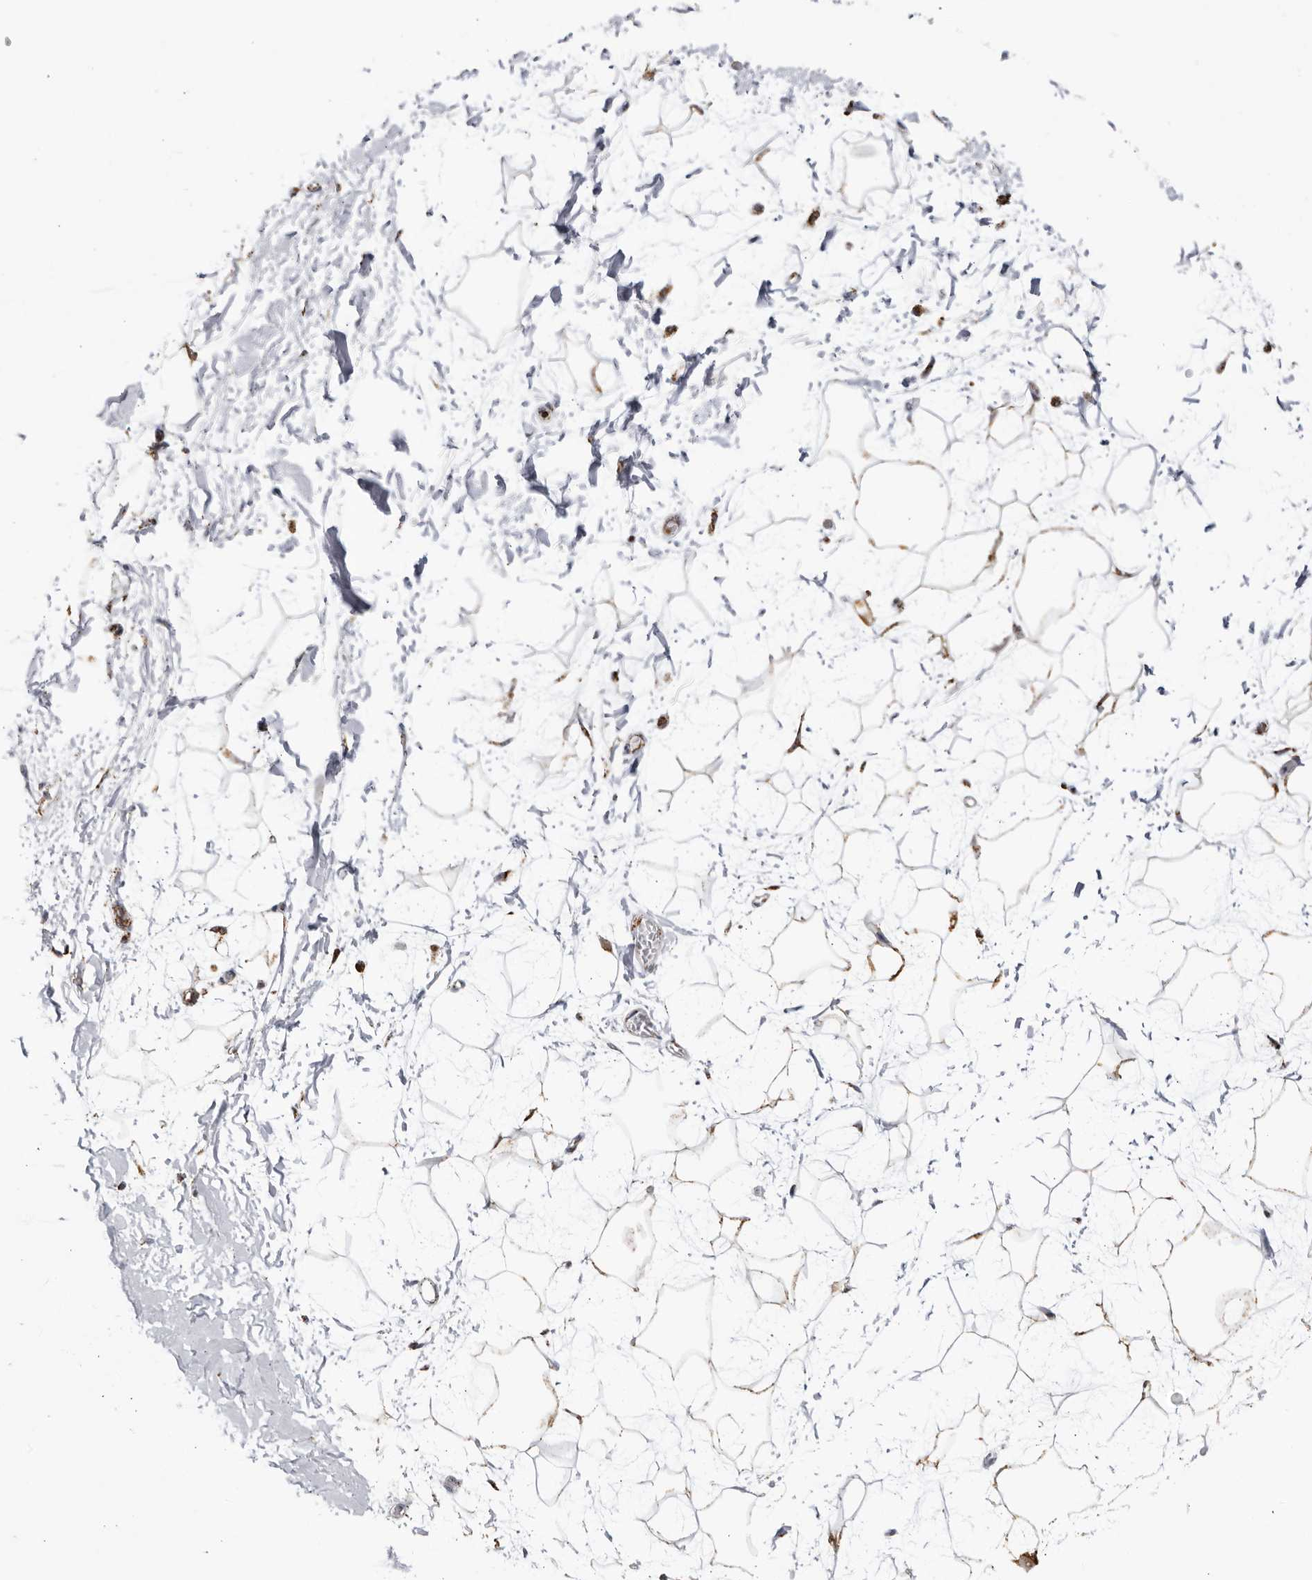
{"staining": {"intensity": "moderate", "quantity": "25%-75%", "location": "cytoplasmic/membranous"}, "tissue": "adipose tissue", "cell_type": "Adipocytes", "image_type": "normal", "snomed": [{"axis": "morphology", "description": "Normal tissue, NOS"}, {"axis": "topography", "description": "Soft tissue"}], "caption": "This image demonstrates immunohistochemistry staining of unremarkable human adipose tissue, with medium moderate cytoplasmic/membranous positivity in approximately 25%-75% of adipocytes.", "gene": "RBM34", "patient": {"sex": "male", "age": 72}}